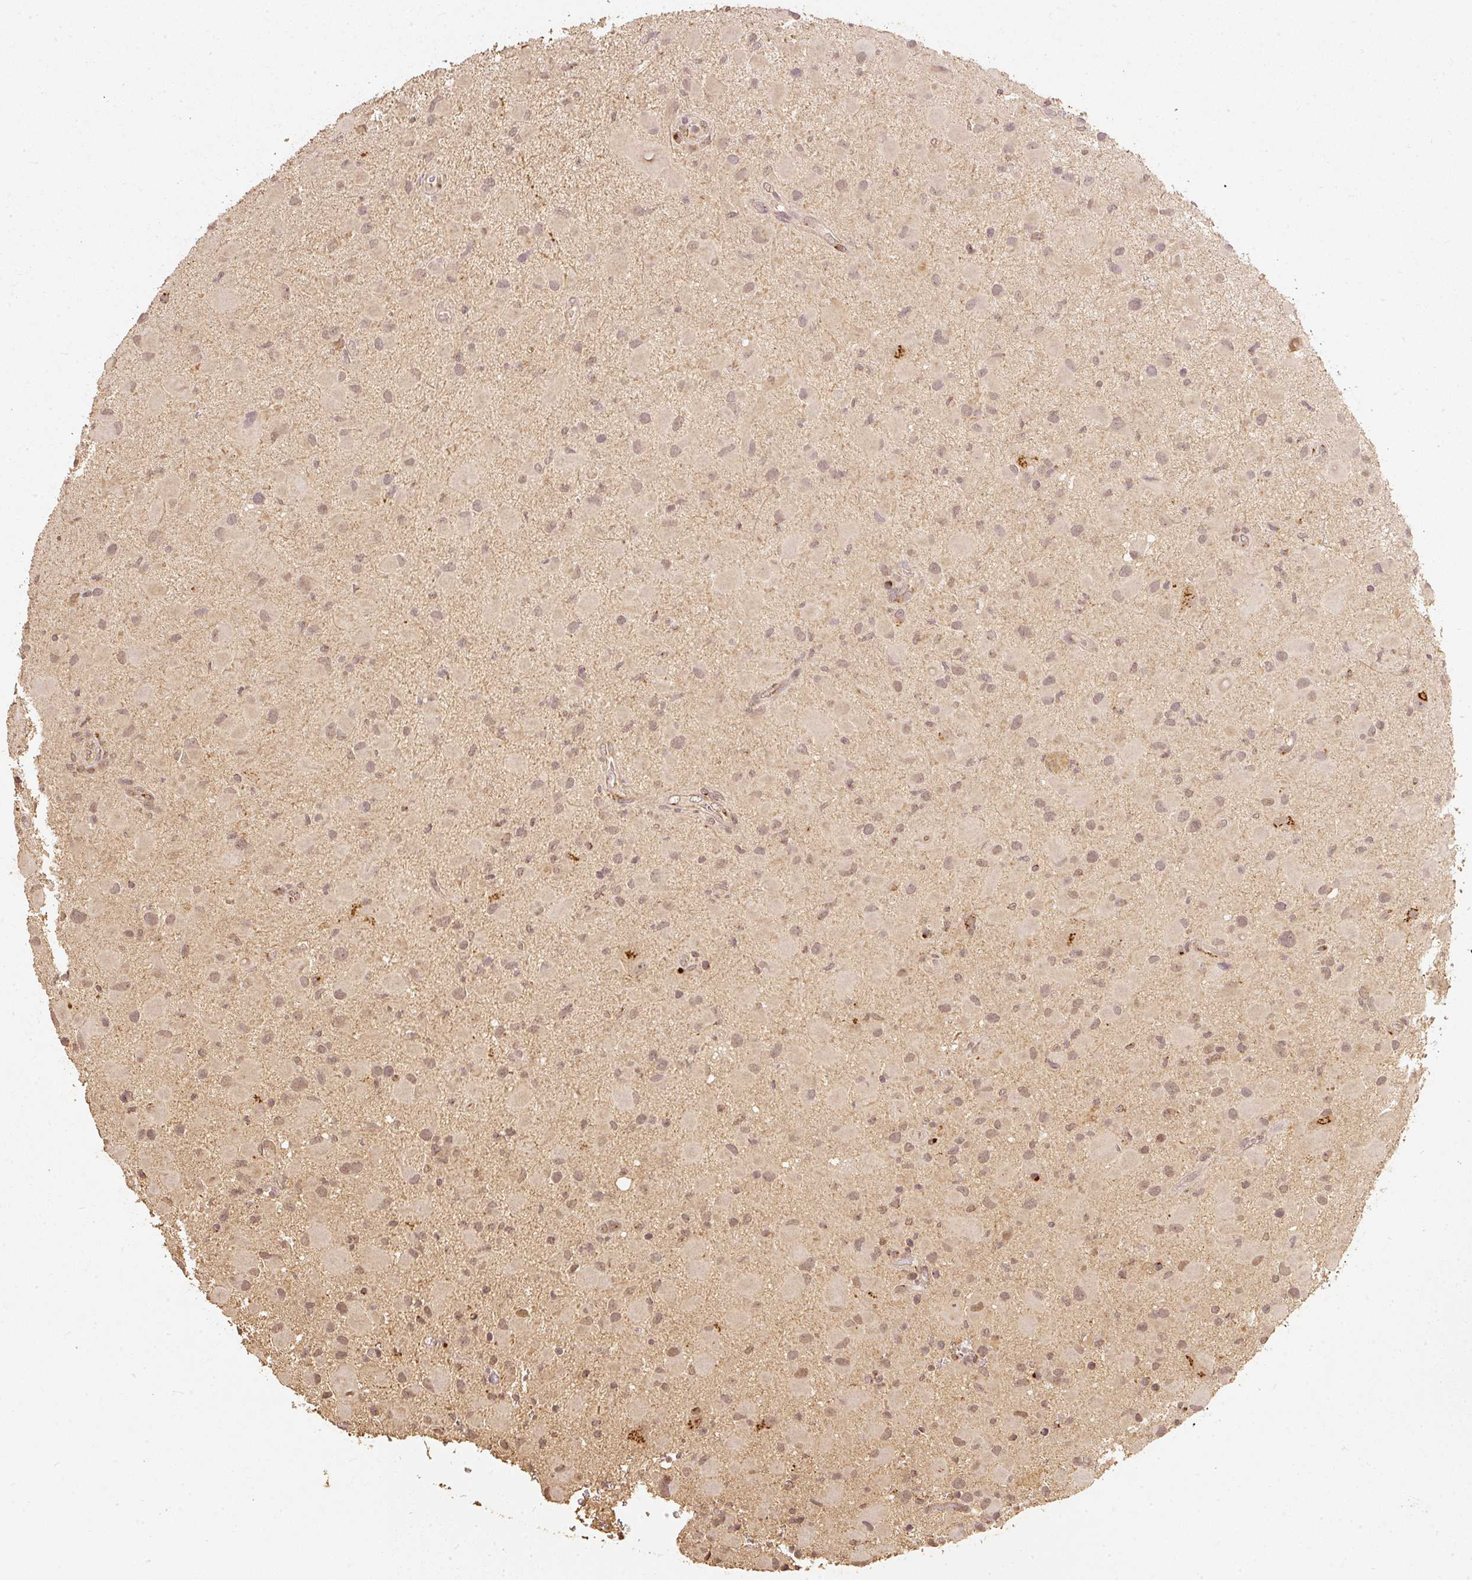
{"staining": {"intensity": "negative", "quantity": "none", "location": "none"}, "tissue": "glioma", "cell_type": "Tumor cells", "image_type": "cancer", "snomed": [{"axis": "morphology", "description": "Glioma, malignant, Low grade"}, {"axis": "topography", "description": "Brain"}], "caption": "High power microscopy micrograph of an immunohistochemistry micrograph of glioma, revealing no significant staining in tumor cells.", "gene": "FUT8", "patient": {"sex": "female", "age": 32}}